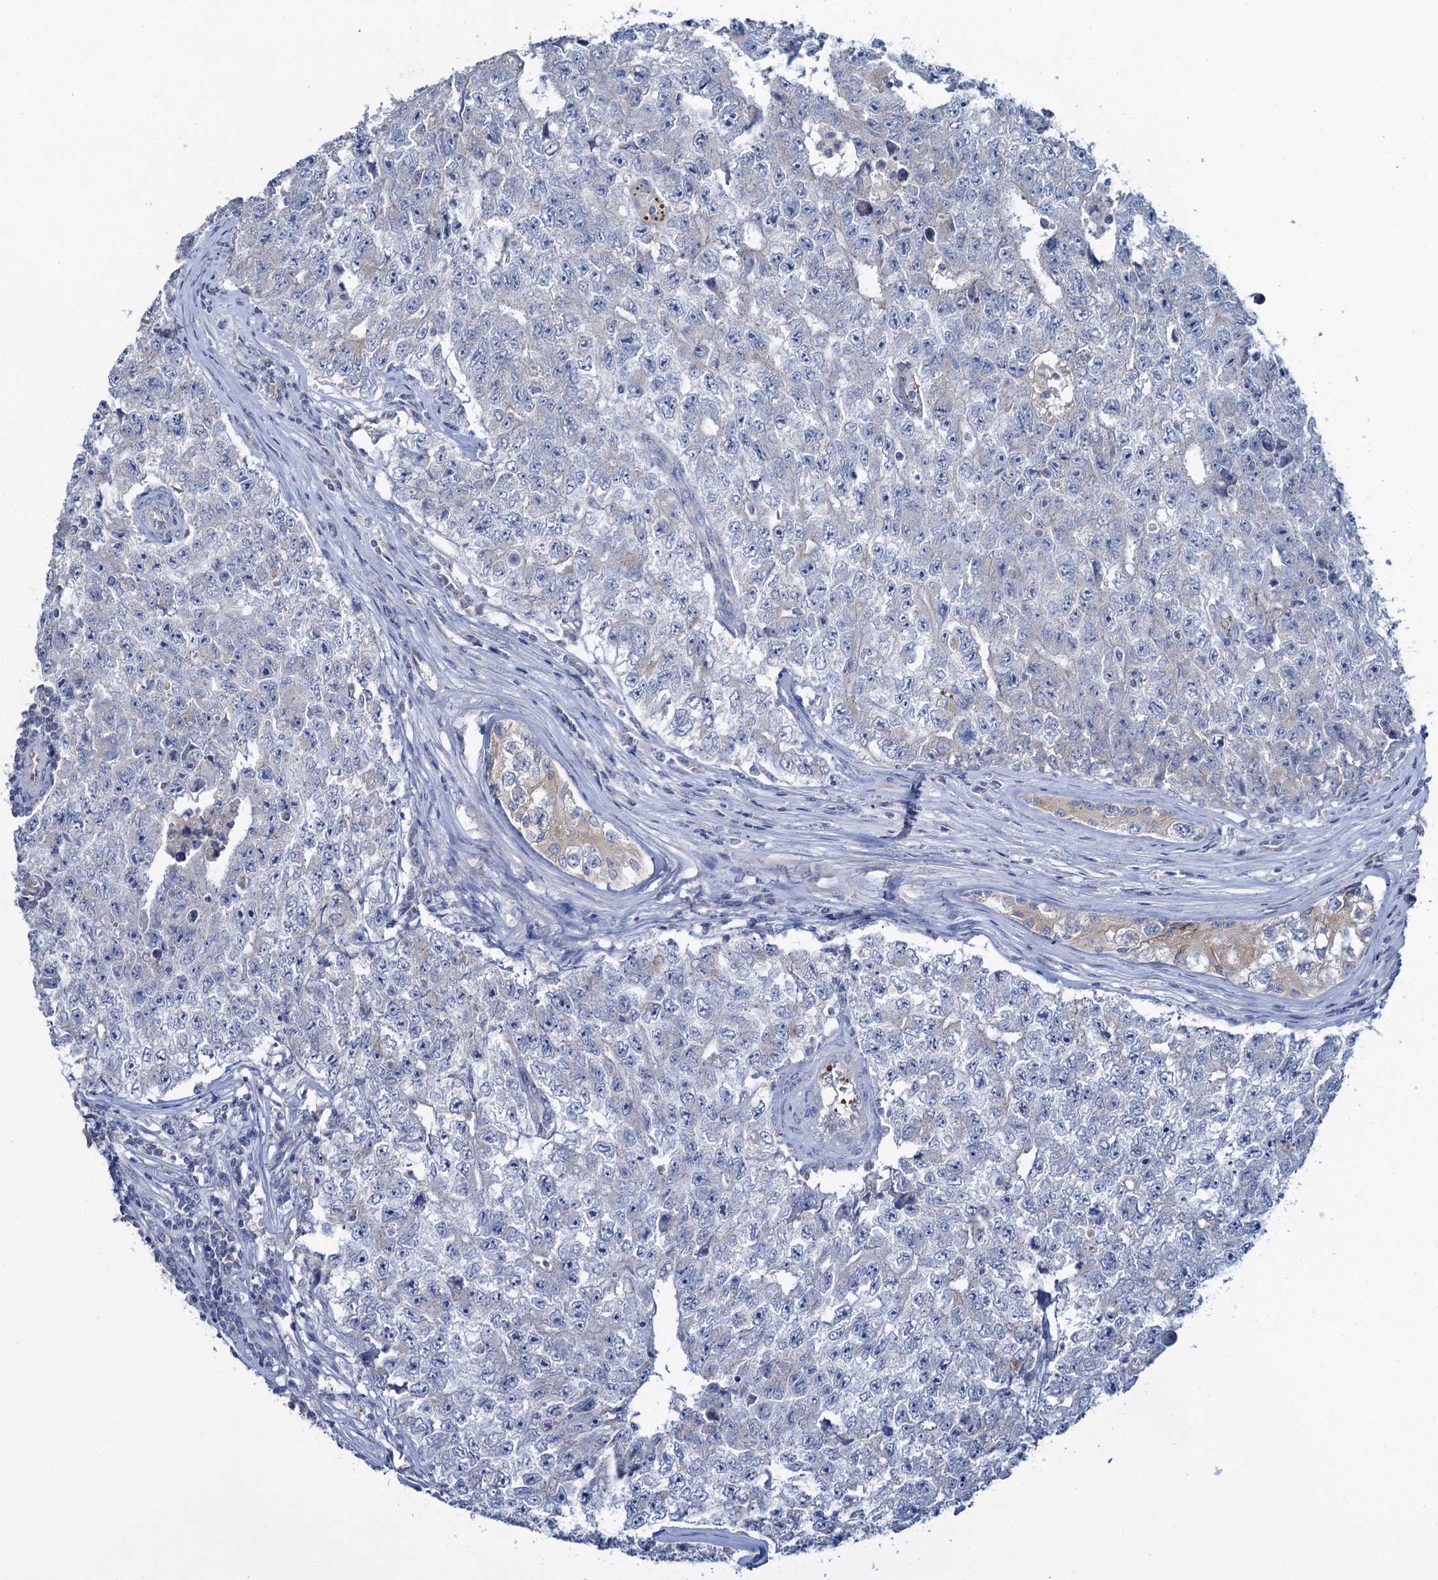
{"staining": {"intensity": "negative", "quantity": "none", "location": "none"}, "tissue": "testis cancer", "cell_type": "Tumor cells", "image_type": "cancer", "snomed": [{"axis": "morphology", "description": "Carcinoma, Embryonal, NOS"}, {"axis": "topography", "description": "Testis"}], "caption": "Immunohistochemical staining of testis embryonal carcinoma shows no significant staining in tumor cells.", "gene": "PLLP", "patient": {"sex": "male", "age": 17}}